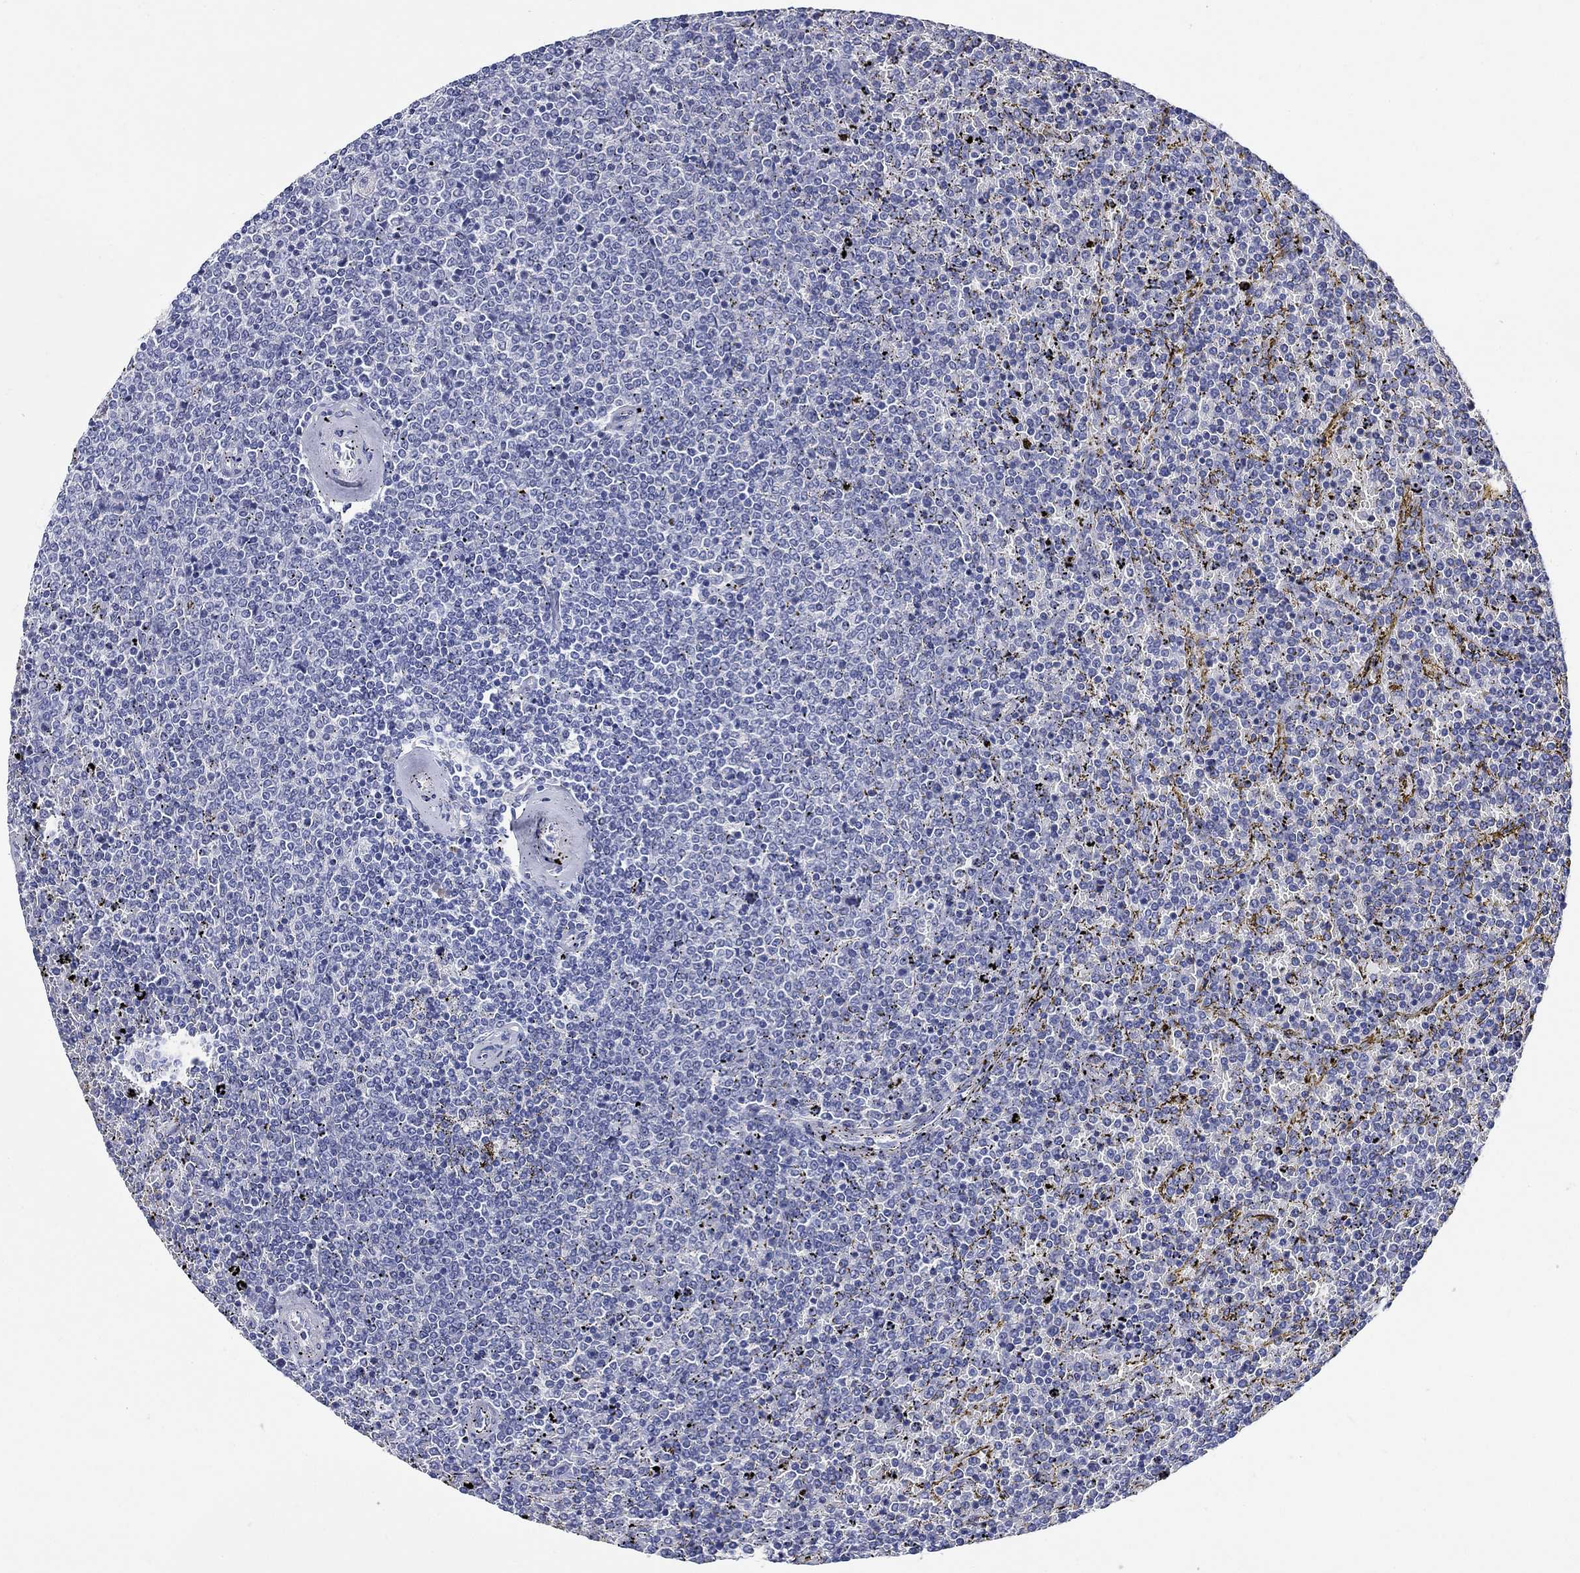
{"staining": {"intensity": "negative", "quantity": "none", "location": "none"}, "tissue": "lymphoma", "cell_type": "Tumor cells", "image_type": "cancer", "snomed": [{"axis": "morphology", "description": "Malignant lymphoma, non-Hodgkin's type, Low grade"}, {"axis": "topography", "description": "Spleen"}], "caption": "Immunohistochemistry histopathology image of human lymphoma stained for a protein (brown), which reveals no staining in tumor cells.", "gene": "MC2R", "patient": {"sex": "female", "age": 77}}